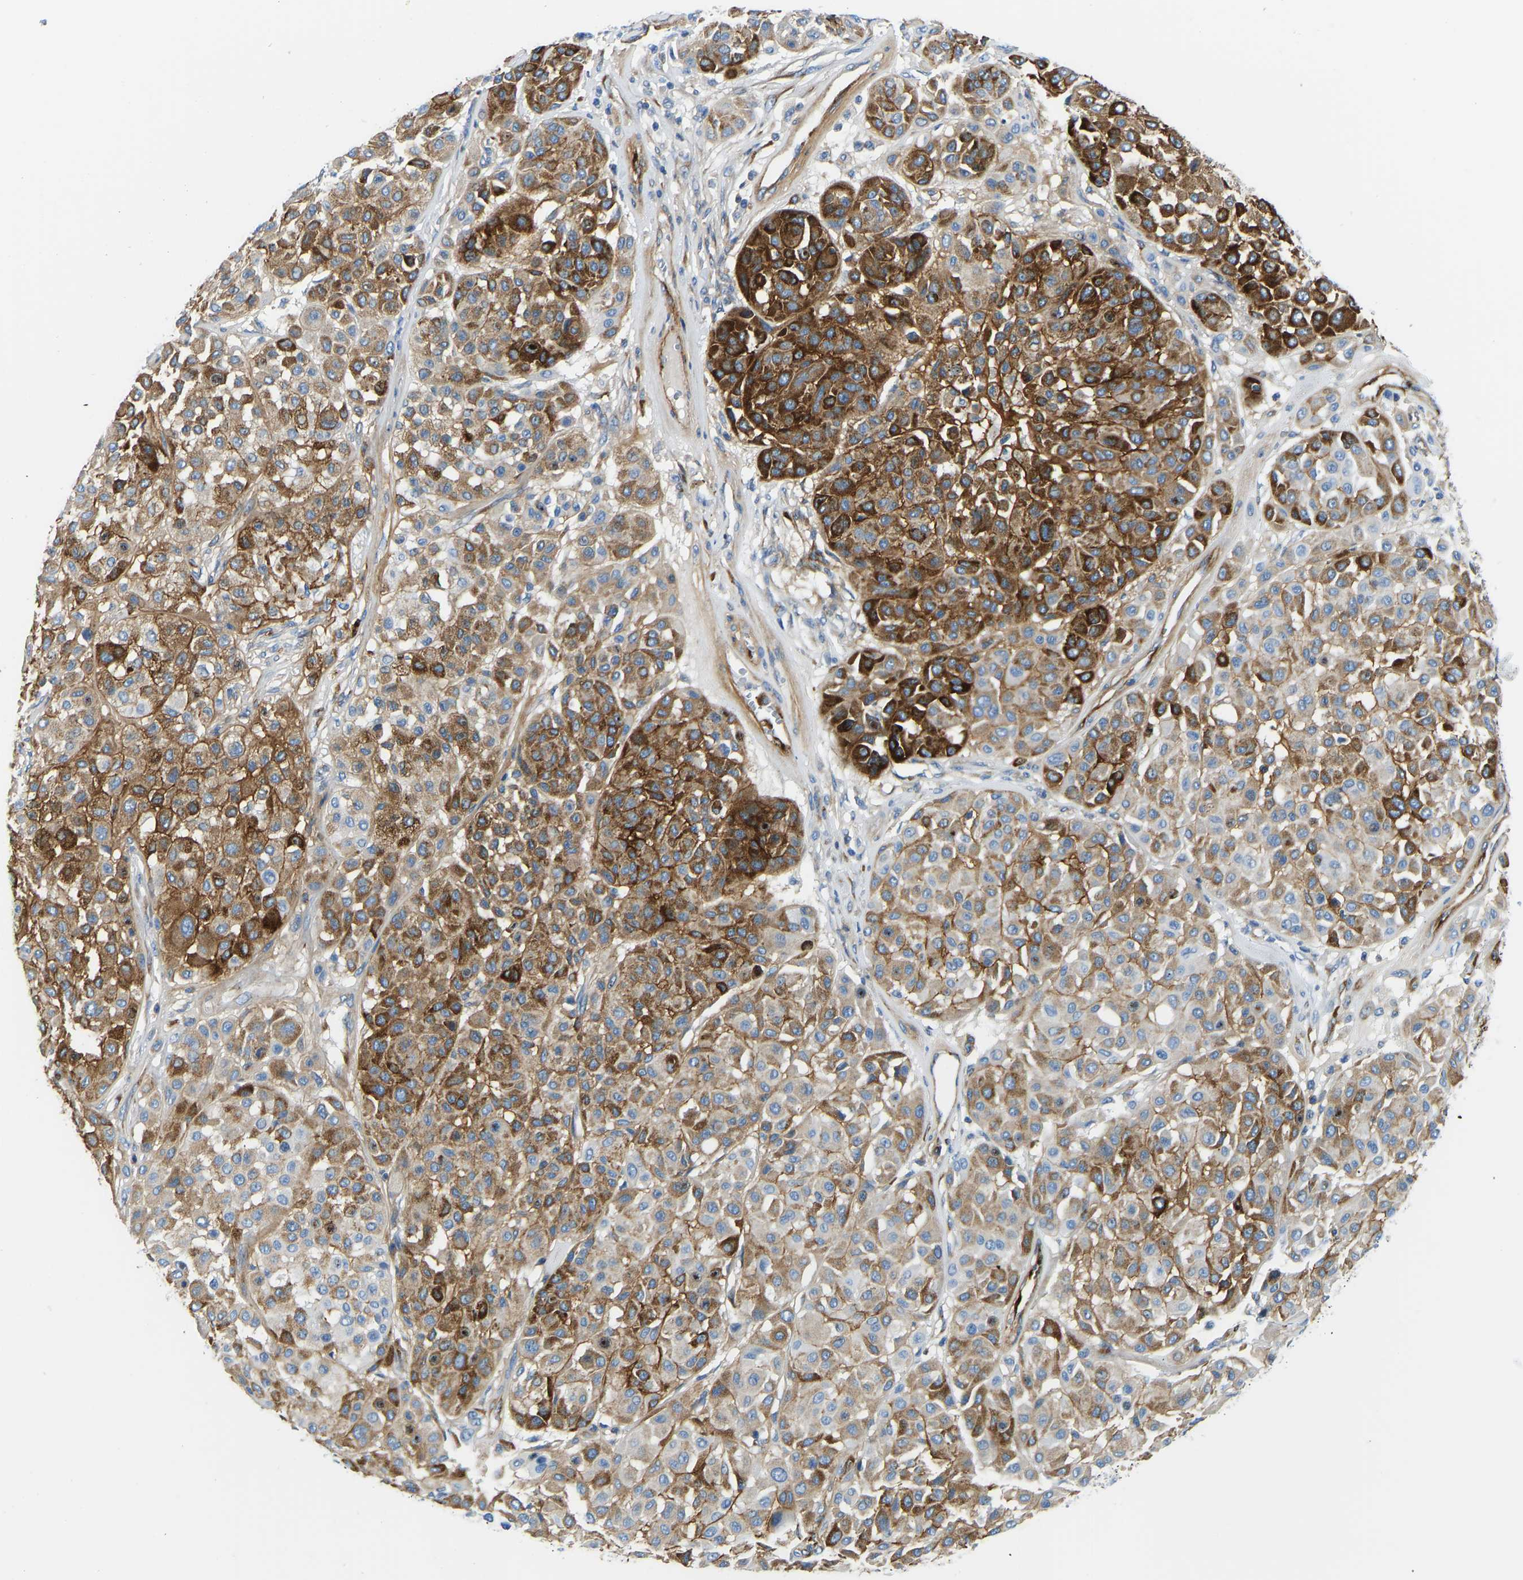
{"staining": {"intensity": "strong", "quantity": ">75%", "location": "cytoplasmic/membranous"}, "tissue": "melanoma", "cell_type": "Tumor cells", "image_type": "cancer", "snomed": [{"axis": "morphology", "description": "Malignant melanoma, Metastatic site"}, {"axis": "topography", "description": "Soft tissue"}], "caption": "The photomicrograph displays staining of malignant melanoma (metastatic site), revealing strong cytoplasmic/membranous protein staining (brown color) within tumor cells.", "gene": "COL15A1", "patient": {"sex": "male", "age": 41}}